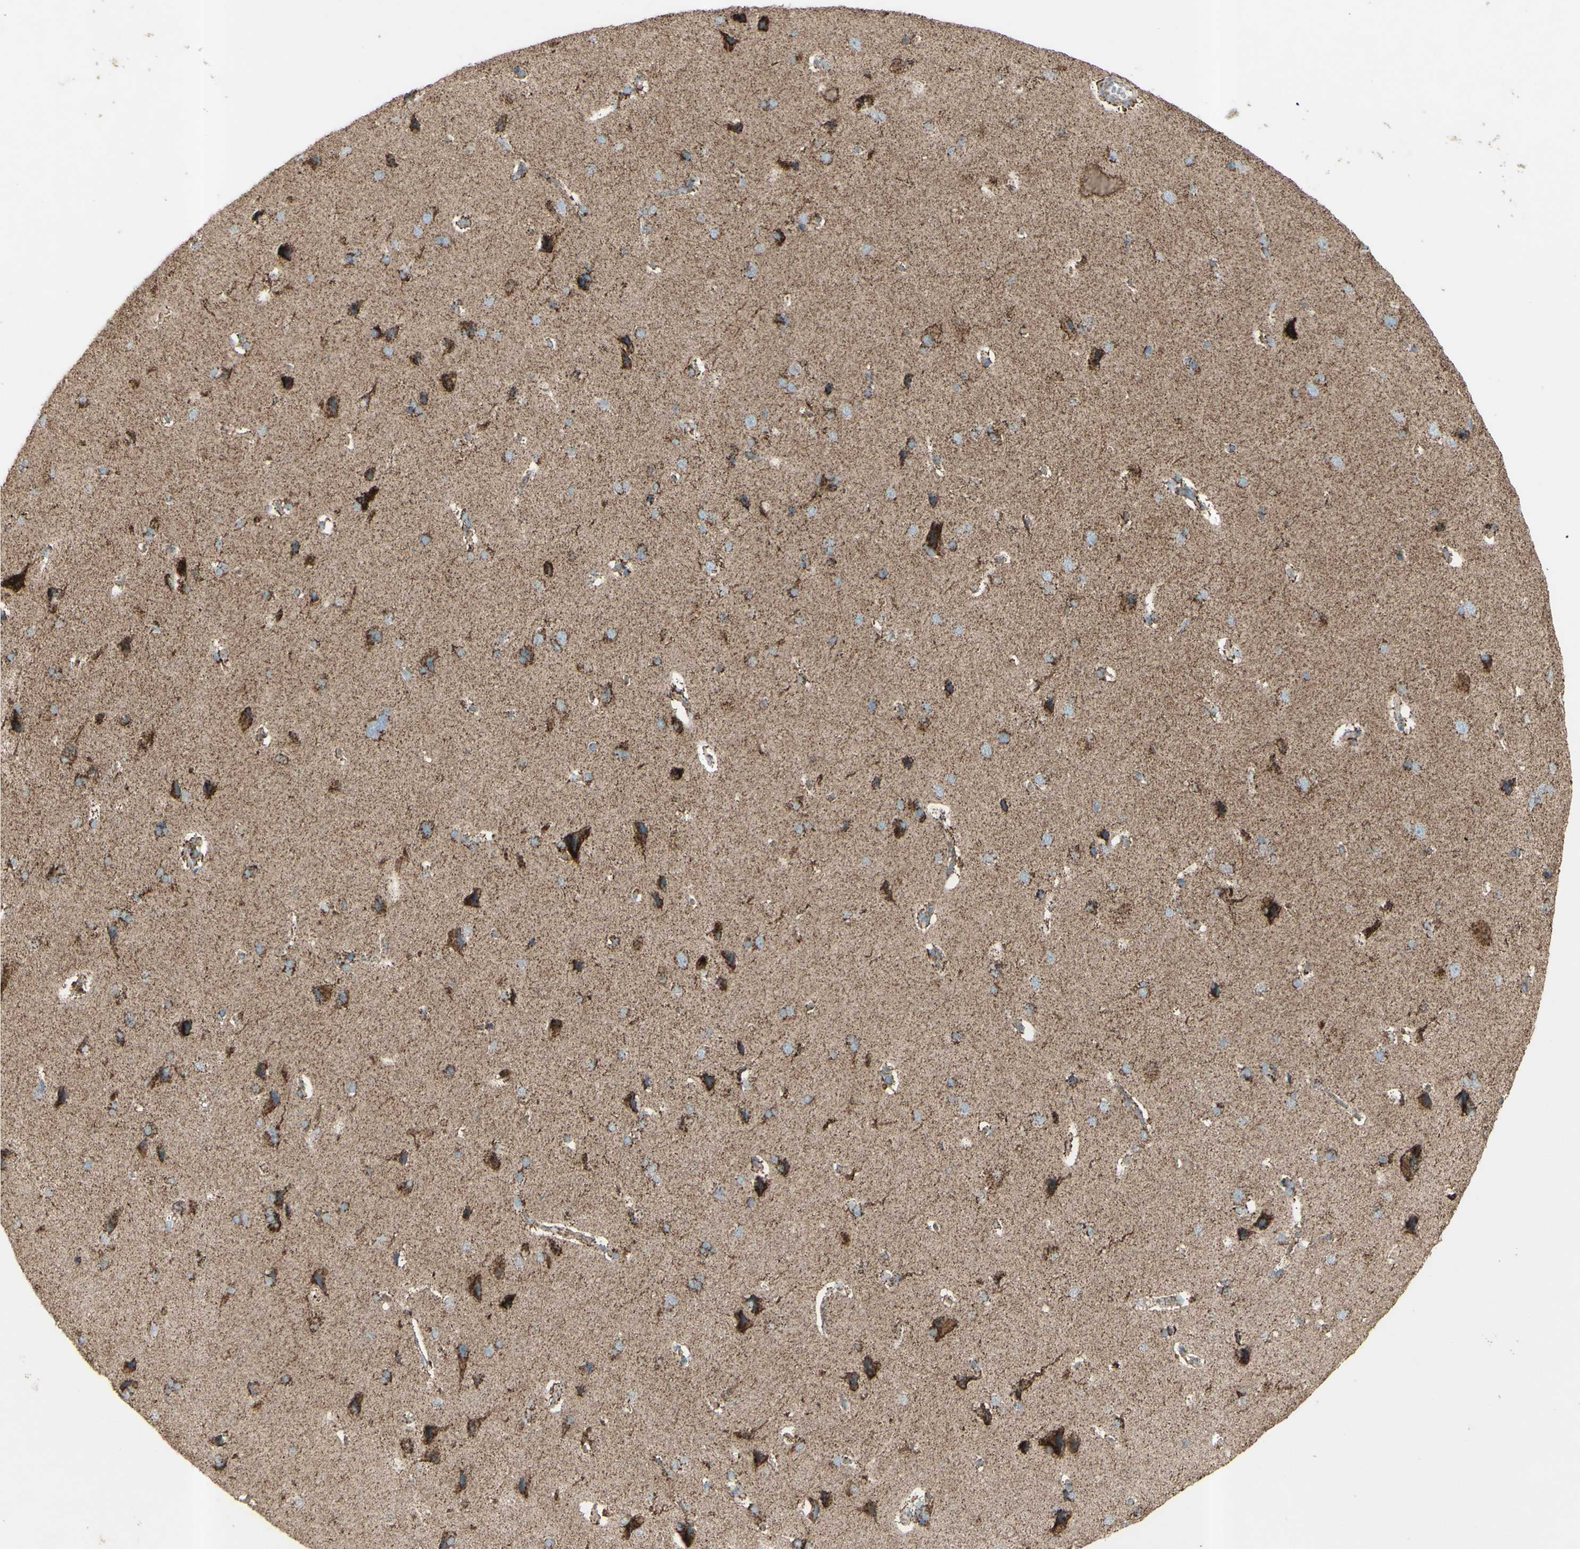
{"staining": {"intensity": "strong", "quantity": ">75%", "location": "cytoplasmic/membranous"}, "tissue": "cerebral cortex", "cell_type": "Endothelial cells", "image_type": "normal", "snomed": [{"axis": "morphology", "description": "Normal tissue, NOS"}, {"axis": "topography", "description": "Cerebral cortex"}], "caption": "The photomicrograph displays immunohistochemical staining of normal cerebral cortex. There is strong cytoplasmic/membranous positivity is seen in approximately >75% of endothelial cells.", "gene": "RHOT1", "patient": {"sex": "male", "age": 62}}